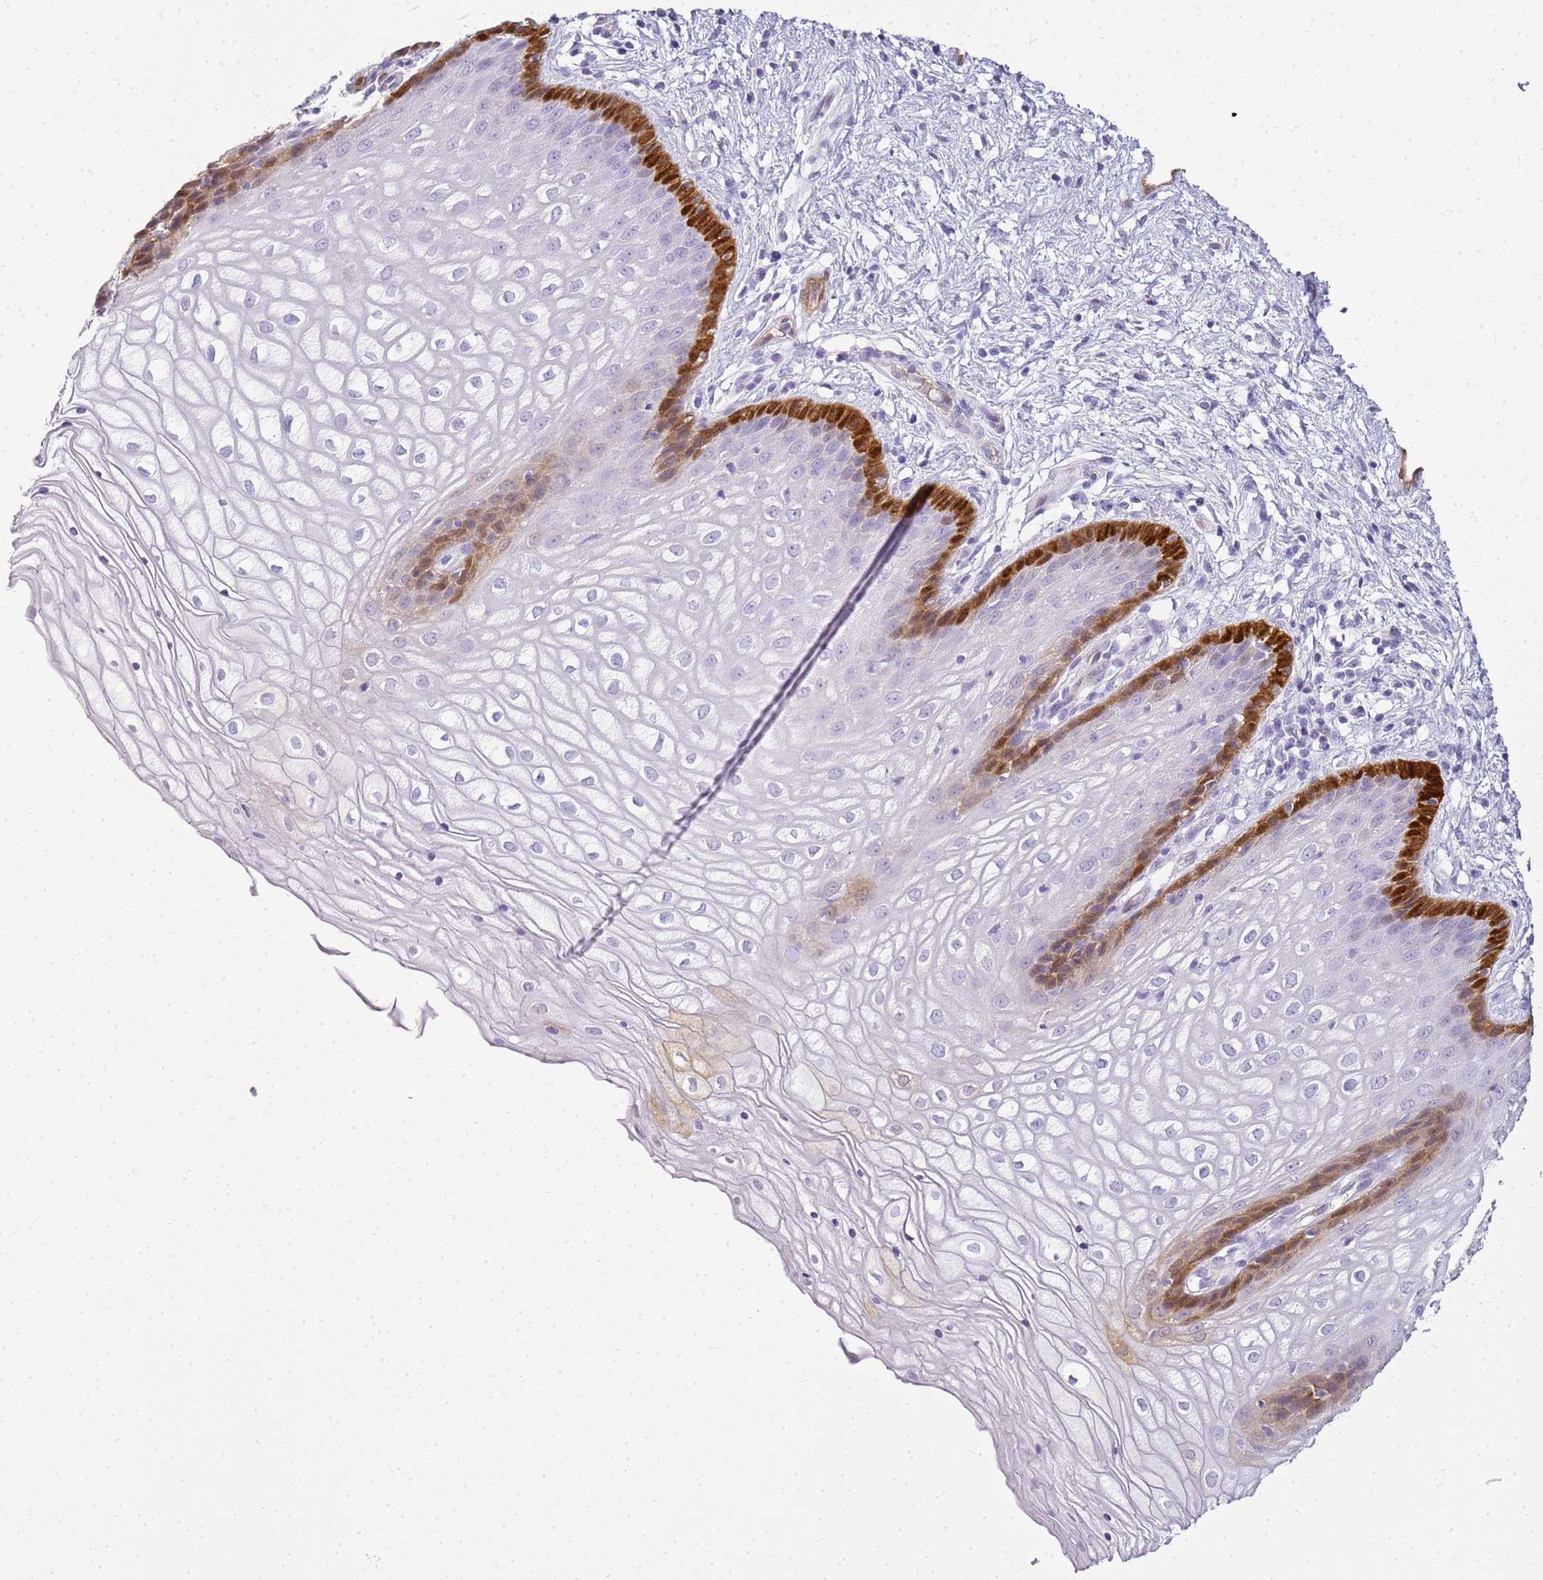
{"staining": {"intensity": "strong", "quantity": "<25%", "location": "cytoplasmic/membranous,nuclear"}, "tissue": "vagina", "cell_type": "Squamous epithelial cells", "image_type": "normal", "snomed": [{"axis": "morphology", "description": "Normal tissue, NOS"}, {"axis": "topography", "description": "Vagina"}], "caption": "About <25% of squamous epithelial cells in benign vagina show strong cytoplasmic/membranous,nuclear protein staining as visualized by brown immunohistochemical staining.", "gene": "SULT1E1", "patient": {"sex": "female", "age": 34}}